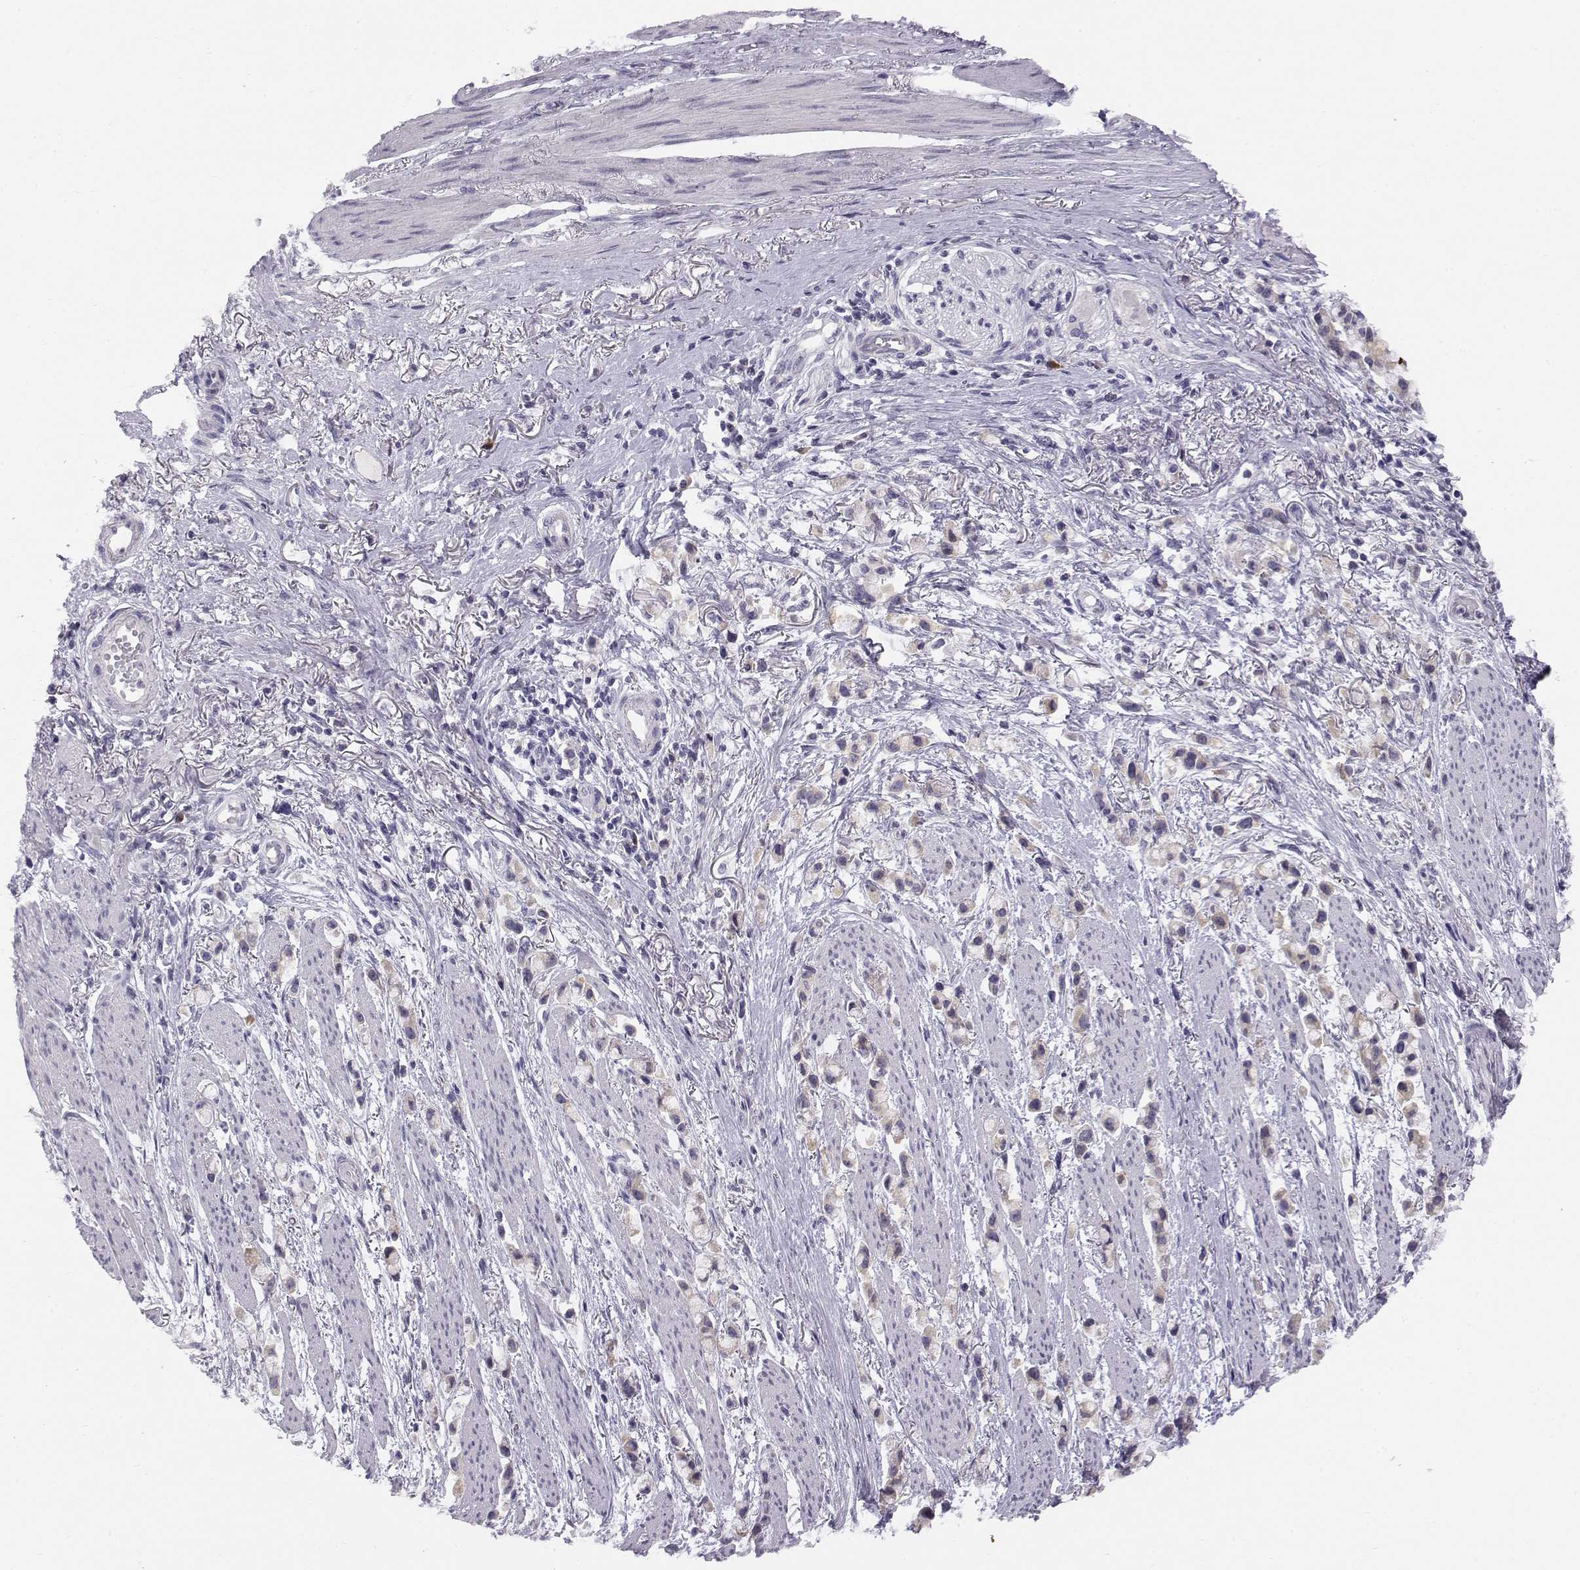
{"staining": {"intensity": "weak", "quantity": "25%-75%", "location": "cytoplasmic/membranous"}, "tissue": "stomach cancer", "cell_type": "Tumor cells", "image_type": "cancer", "snomed": [{"axis": "morphology", "description": "Adenocarcinoma, NOS"}, {"axis": "topography", "description": "Stomach"}], "caption": "DAB immunohistochemical staining of human stomach cancer (adenocarcinoma) demonstrates weak cytoplasmic/membranous protein expression in approximately 25%-75% of tumor cells.", "gene": "ACSL6", "patient": {"sex": "female", "age": 81}}